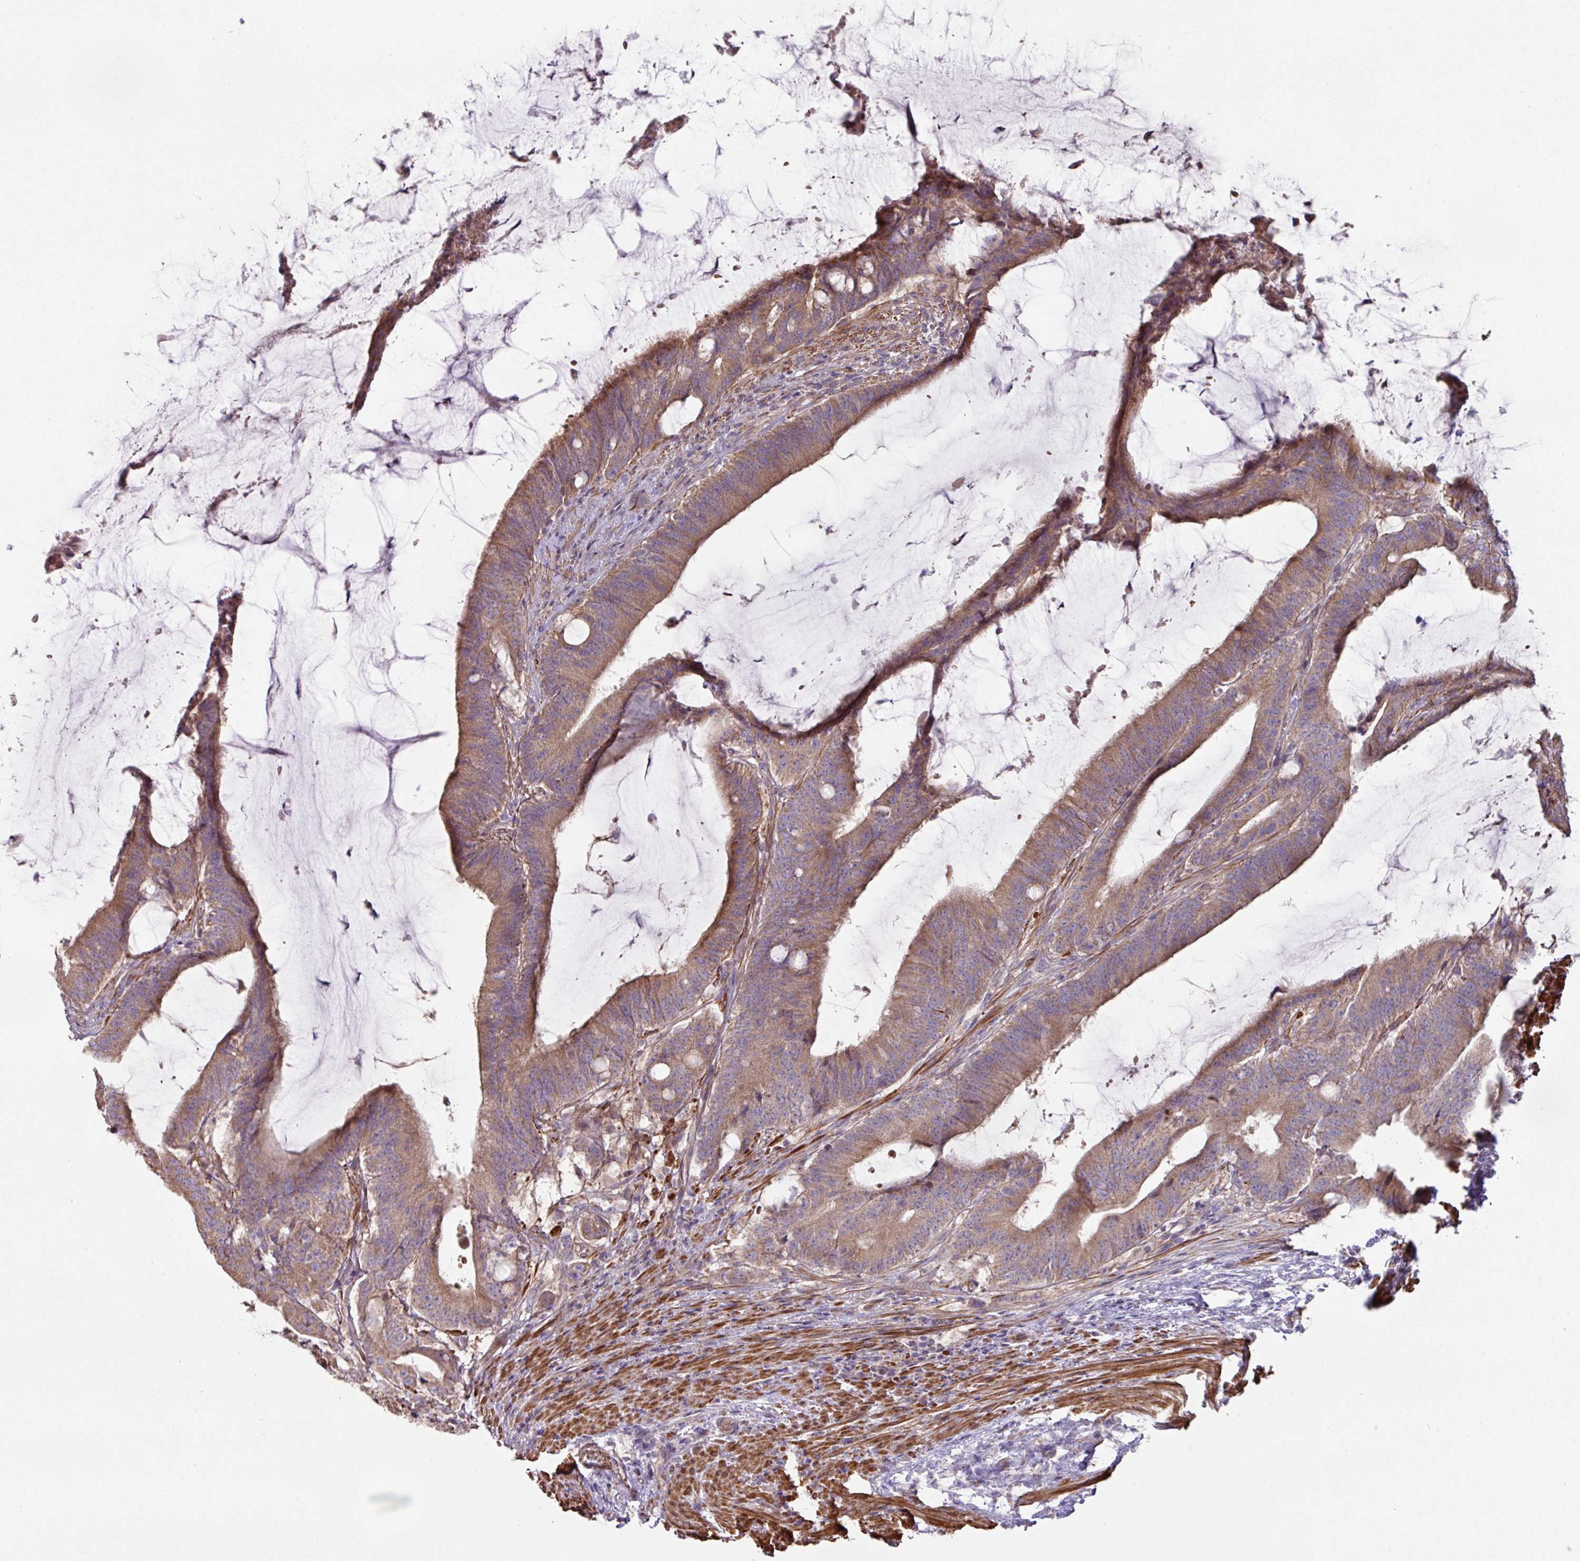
{"staining": {"intensity": "moderate", "quantity": ">75%", "location": "cytoplasmic/membranous"}, "tissue": "colorectal cancer", "cell_type": "Tumor cells", "image_type": "cancer", "snomed": [{"axis": "morphology", "description": "Adenocarcinoma, NOS"}, {"axis": "topography", "description": "Colon"}], "caption": "Immunohistochemistry (IHC) staining of colorectal cancer, which exhibits medium levels of moderate cytoplasmic/membranous staining in approximately >75% of tumor cells indicating moderate cytoplasmic/membranous protein expression. The staining was performed using DAB (brown) for protein detection and nuclei were counterstained in hematoxylin (blue).", "gene": "MRRF", "patient": {"sex": "female", "age": 43}}